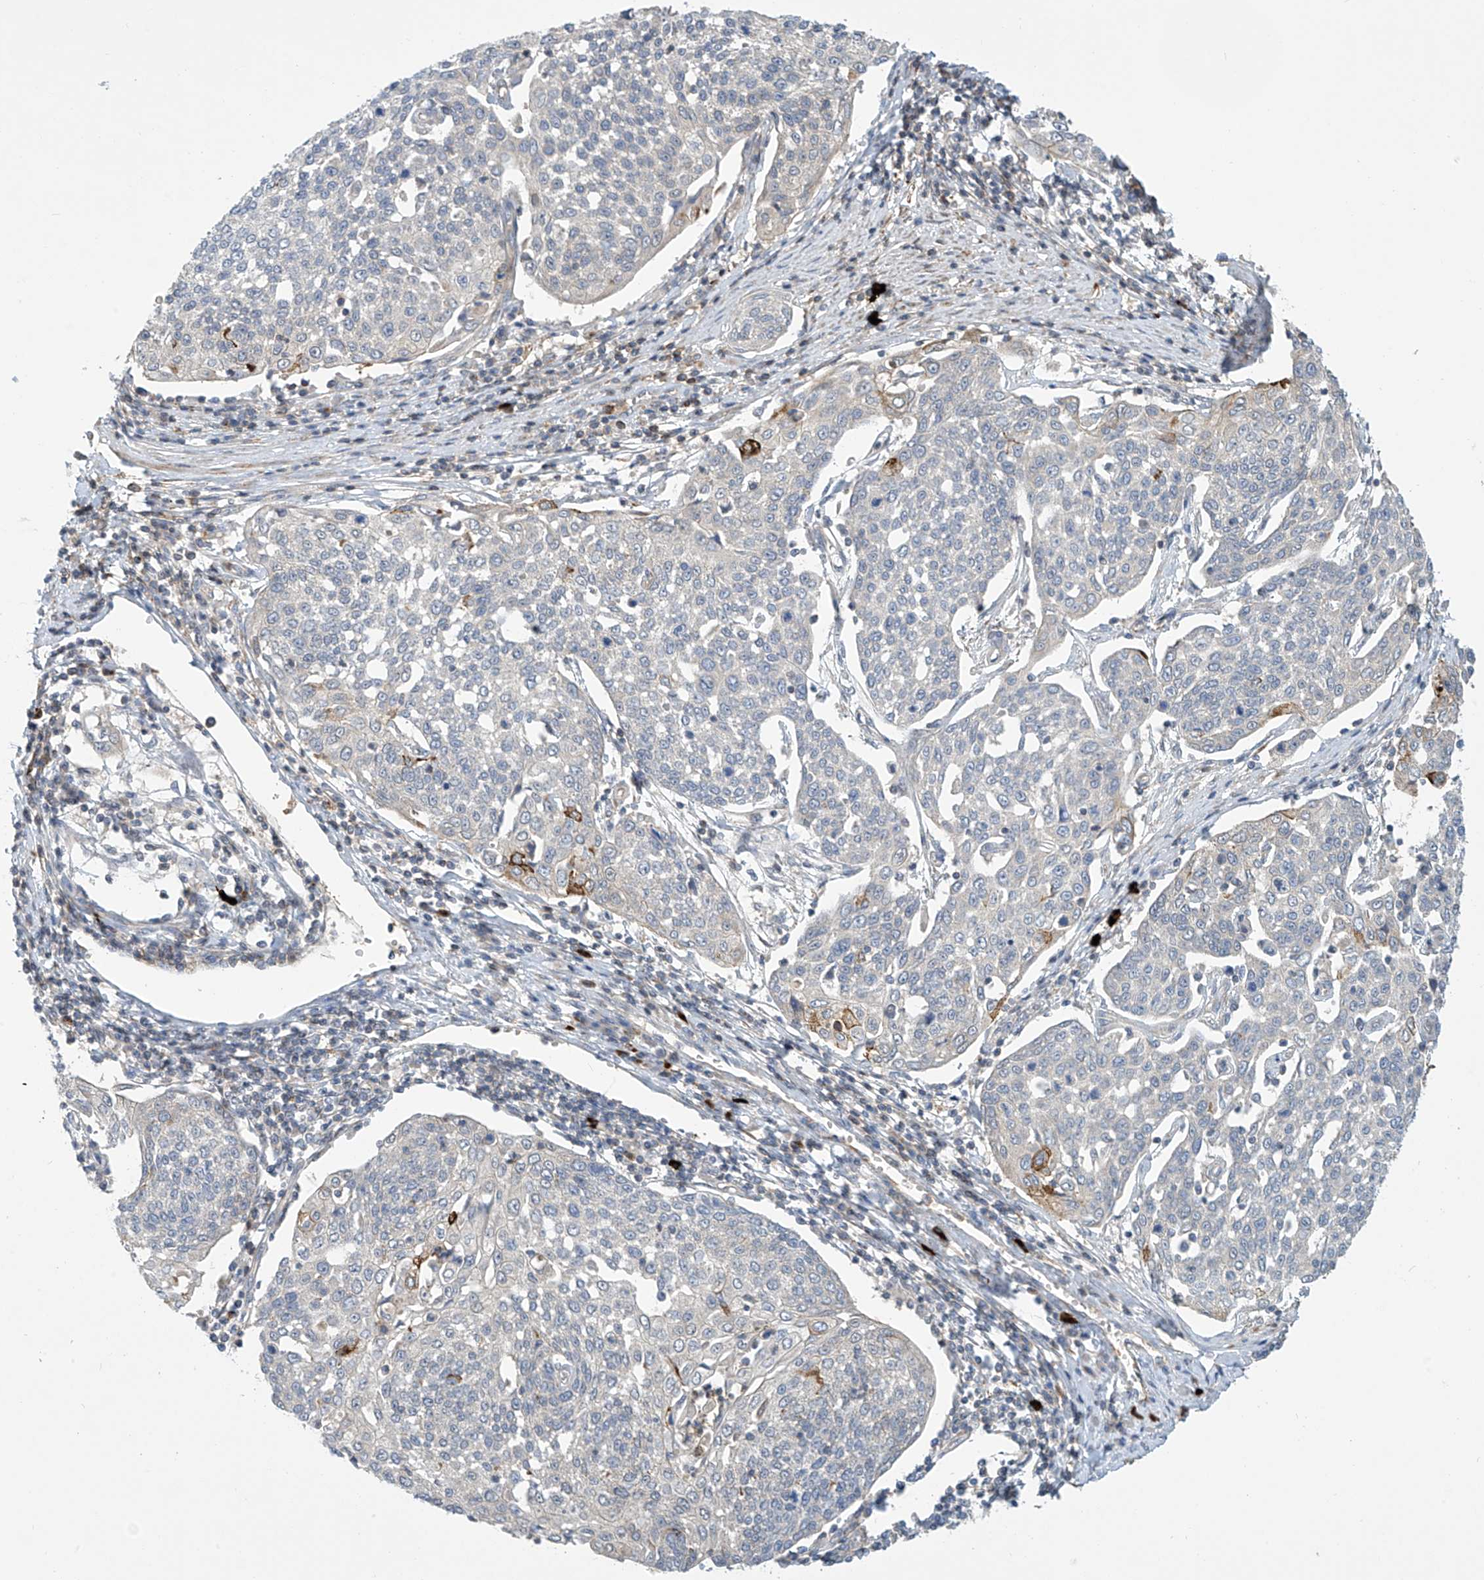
{"staining": {"intensity": "negative", "quantity": "none", "location": "none"}, "tissue": "cervical cancer", "cell_type": "Tumor cells", "image_type": "cancer", "snomed": [{"axis": "morphology", "description": "Squamous cell carcinoma, NOS"}, {"axis": "topography", "description": "Cervix"}], "caption": "High magnification brightfield microscopy of squamous cell carcinoma (cervical) stained with DAB (brown) and counterstained with hematoxylin (blue): tumor cells show no significant expression.", "gene": "IBA57", "patient": {"sex": "female", "age": 34}}